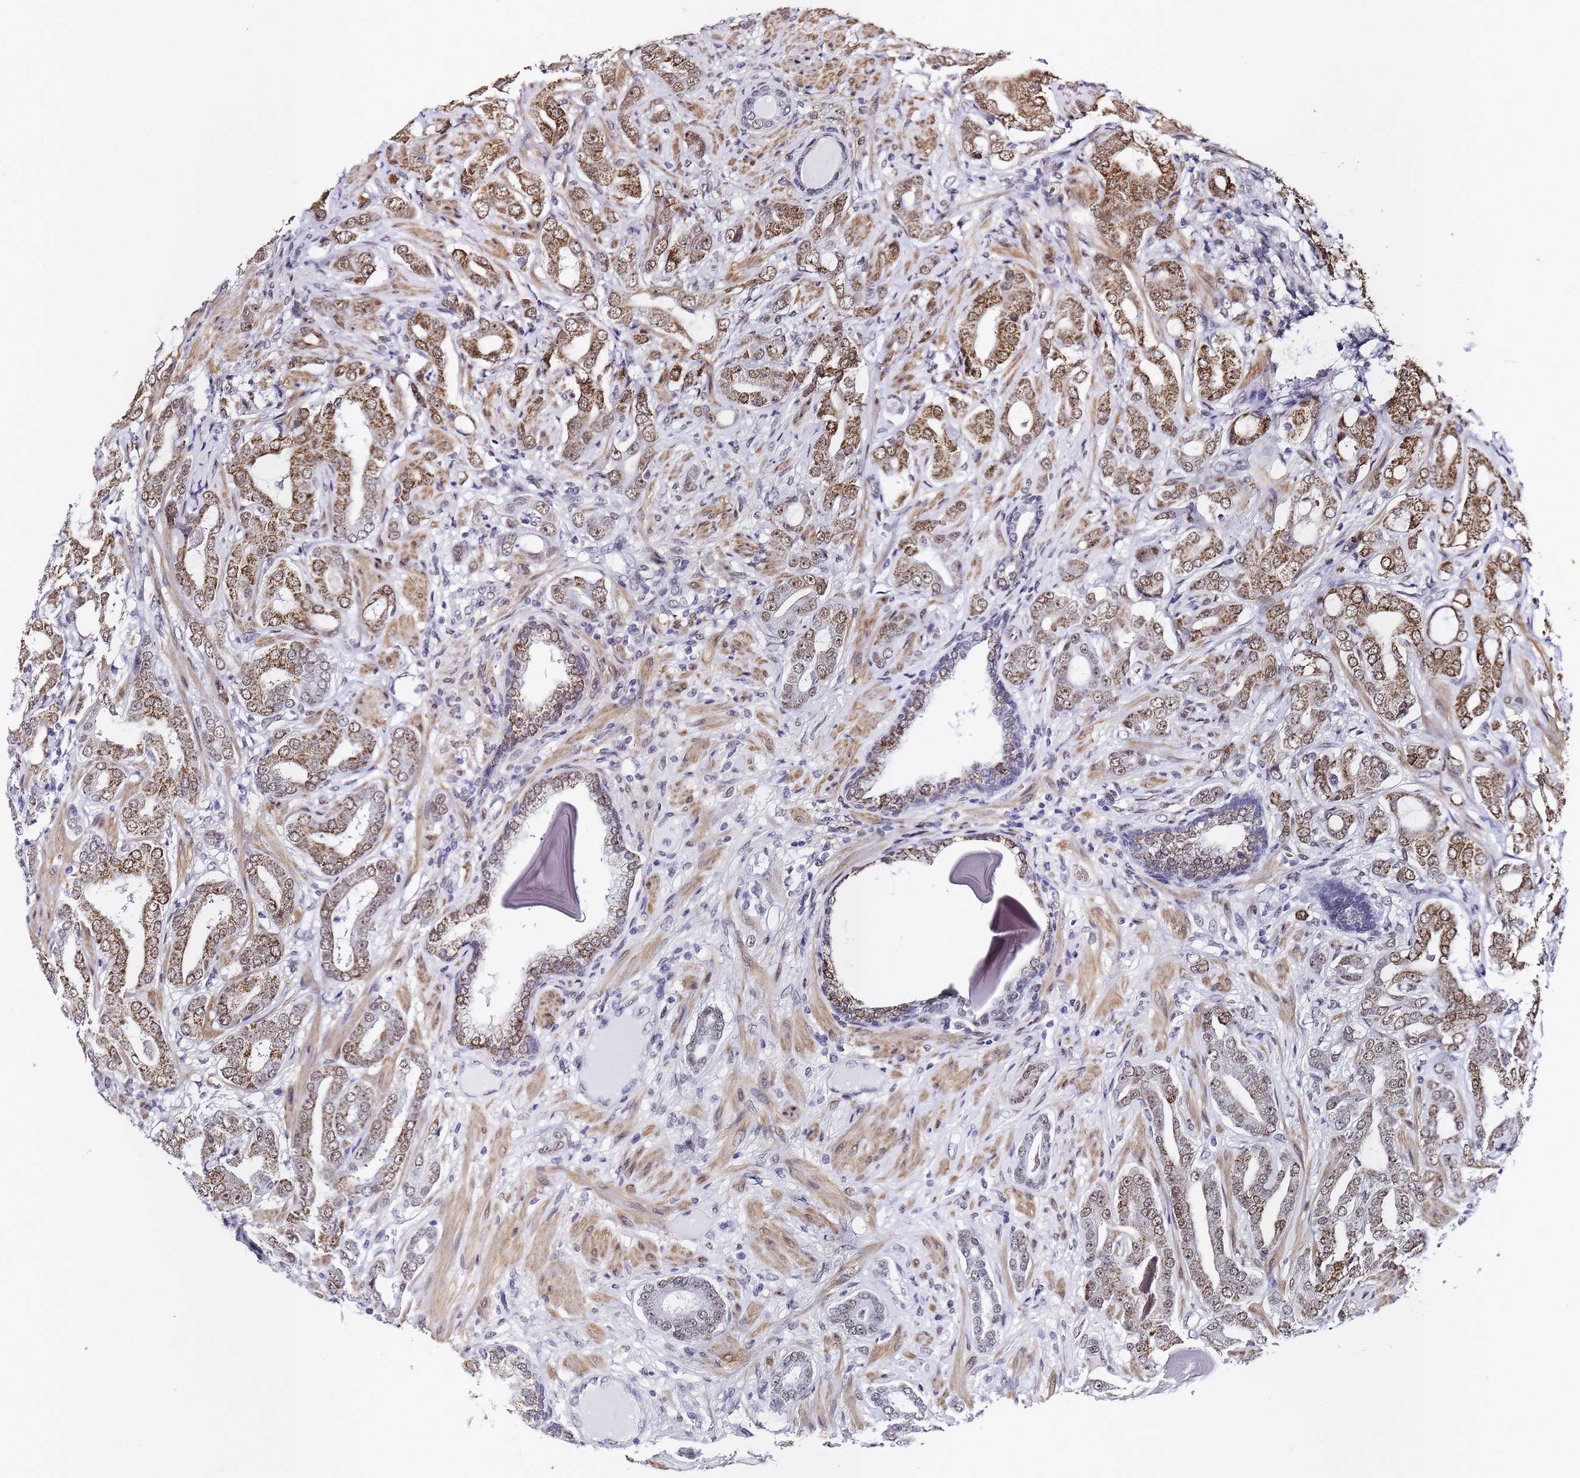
{"staining": {"intensity": "moderate", "quantity": ">75%", "location": "cytoplasmic/membranous,nuclear"}, "tissue": "prostate cancer", "cell_type": "Tumor cells", "image_type": "cancer", "snomed": [{"axis": "morphology", "description": "Adenocarcinoma, Low grade"}, {"axis": "topography", "description": "Prostate"}], "caption": "DAB (3,3'-diaminobenzidine) immunohistochemical staining of human adenocarcinoma (low-grade) (prostate) exhibits moderate cytoplasmic/membranous and nuclear protein staining in about >75% of tumor cells.", "gene": "POLR1A", "patient": {"sex": "male", "age": 57}}